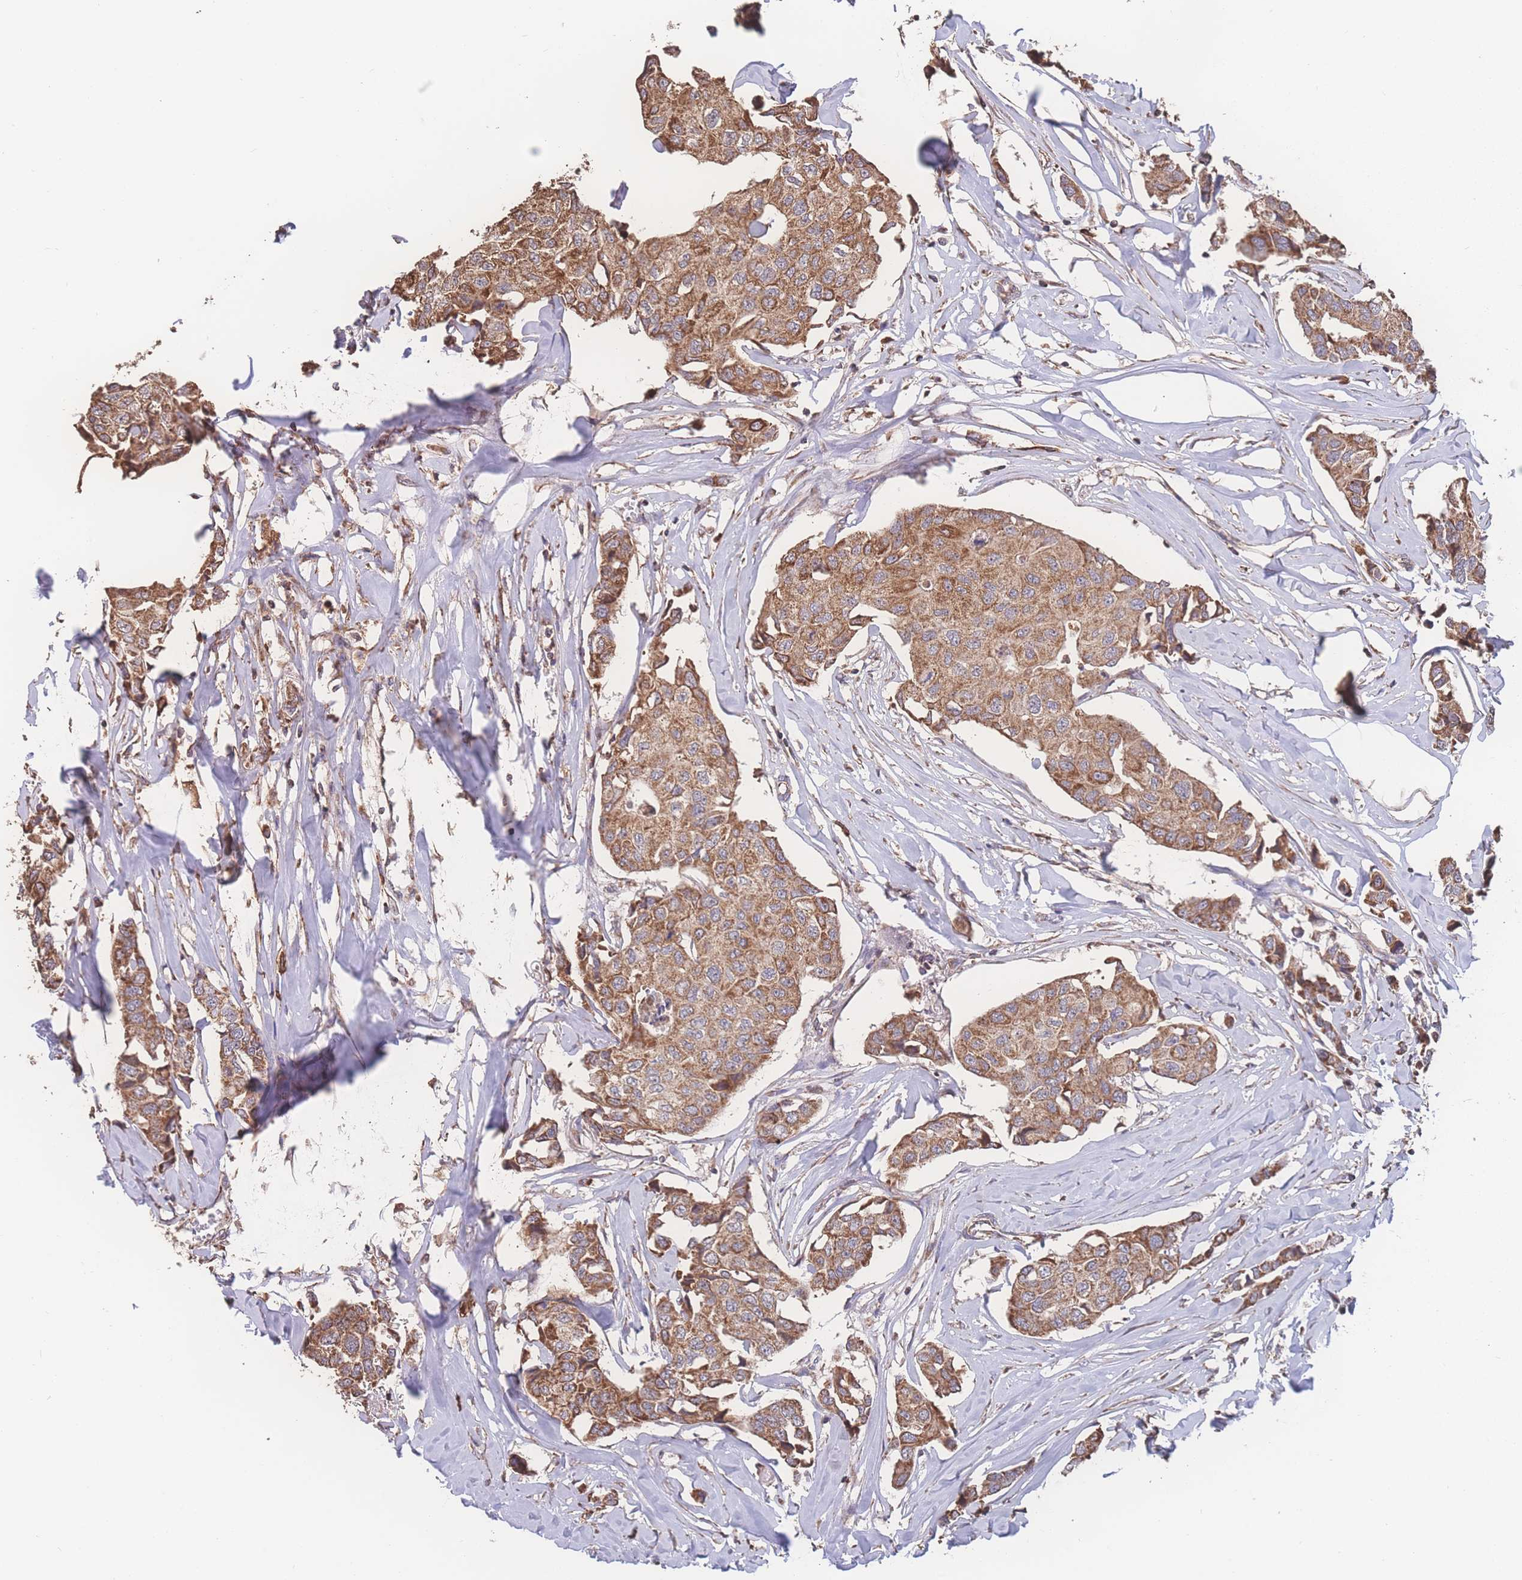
{"staining": {"intensity": "moderate", "quantity": ">75%", "location": "cytoplasmic/membranous"}, "tissue": "breast cancer", "cell_type": "Tumor cells", "image_type": "cancer", "snomed": [{"axis": "morphology", "description": "Duct carcinoma"}, {"axis": "topography", "description": "Breast"}], "caption": "There is medium levels of moderate cytoplasmic/membranous expression in tumor cells of breast cancer (intraductal carcinoma), as demonstrated by immunohistochemical staining (brown color).", "gene": "SGSM3", "patient": {"sex": "female", "age": 80}}